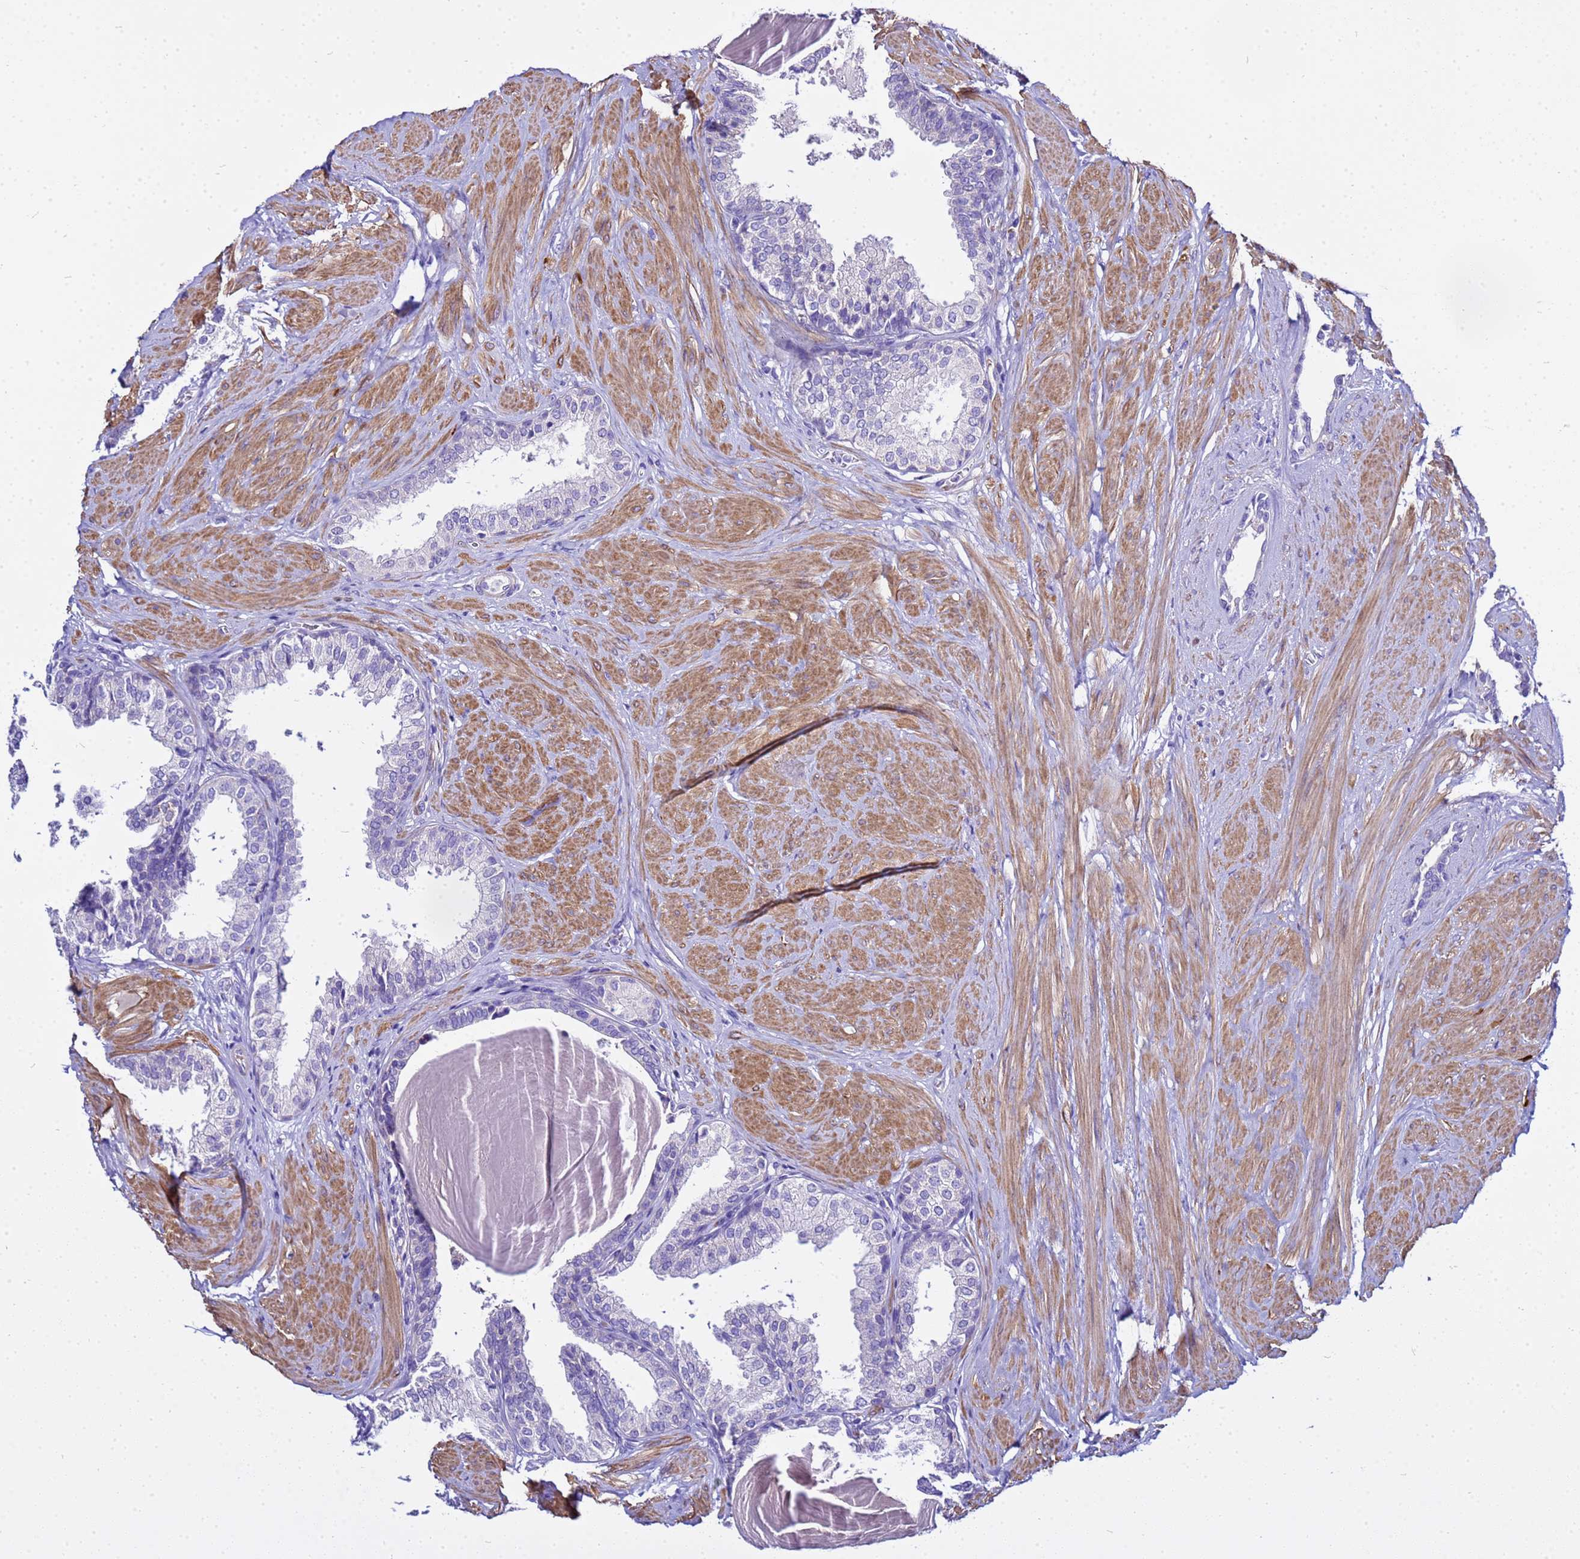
{"staining": {"intensity": "negative", "quantity": "none", "location": "none"}, "tissue": "prostate", "cell_type": "Glandular cells", "image_type": "normal", "snomed": [{"axis": "morphology", "description": "Normal tissue, NOS"}, {"axis": "topography", "description": "Prostate"}], "caption": "Image shows no significant protein staining in glandular cells of unremarkable prostate. (Stains: DAB immunohistochemistry (IHC) with hematoxylin counter stain, Microscopy: brightfield microscopy at high magnification).", "gene": "USP18", "patient": {"sex": "male", "age": 48}}